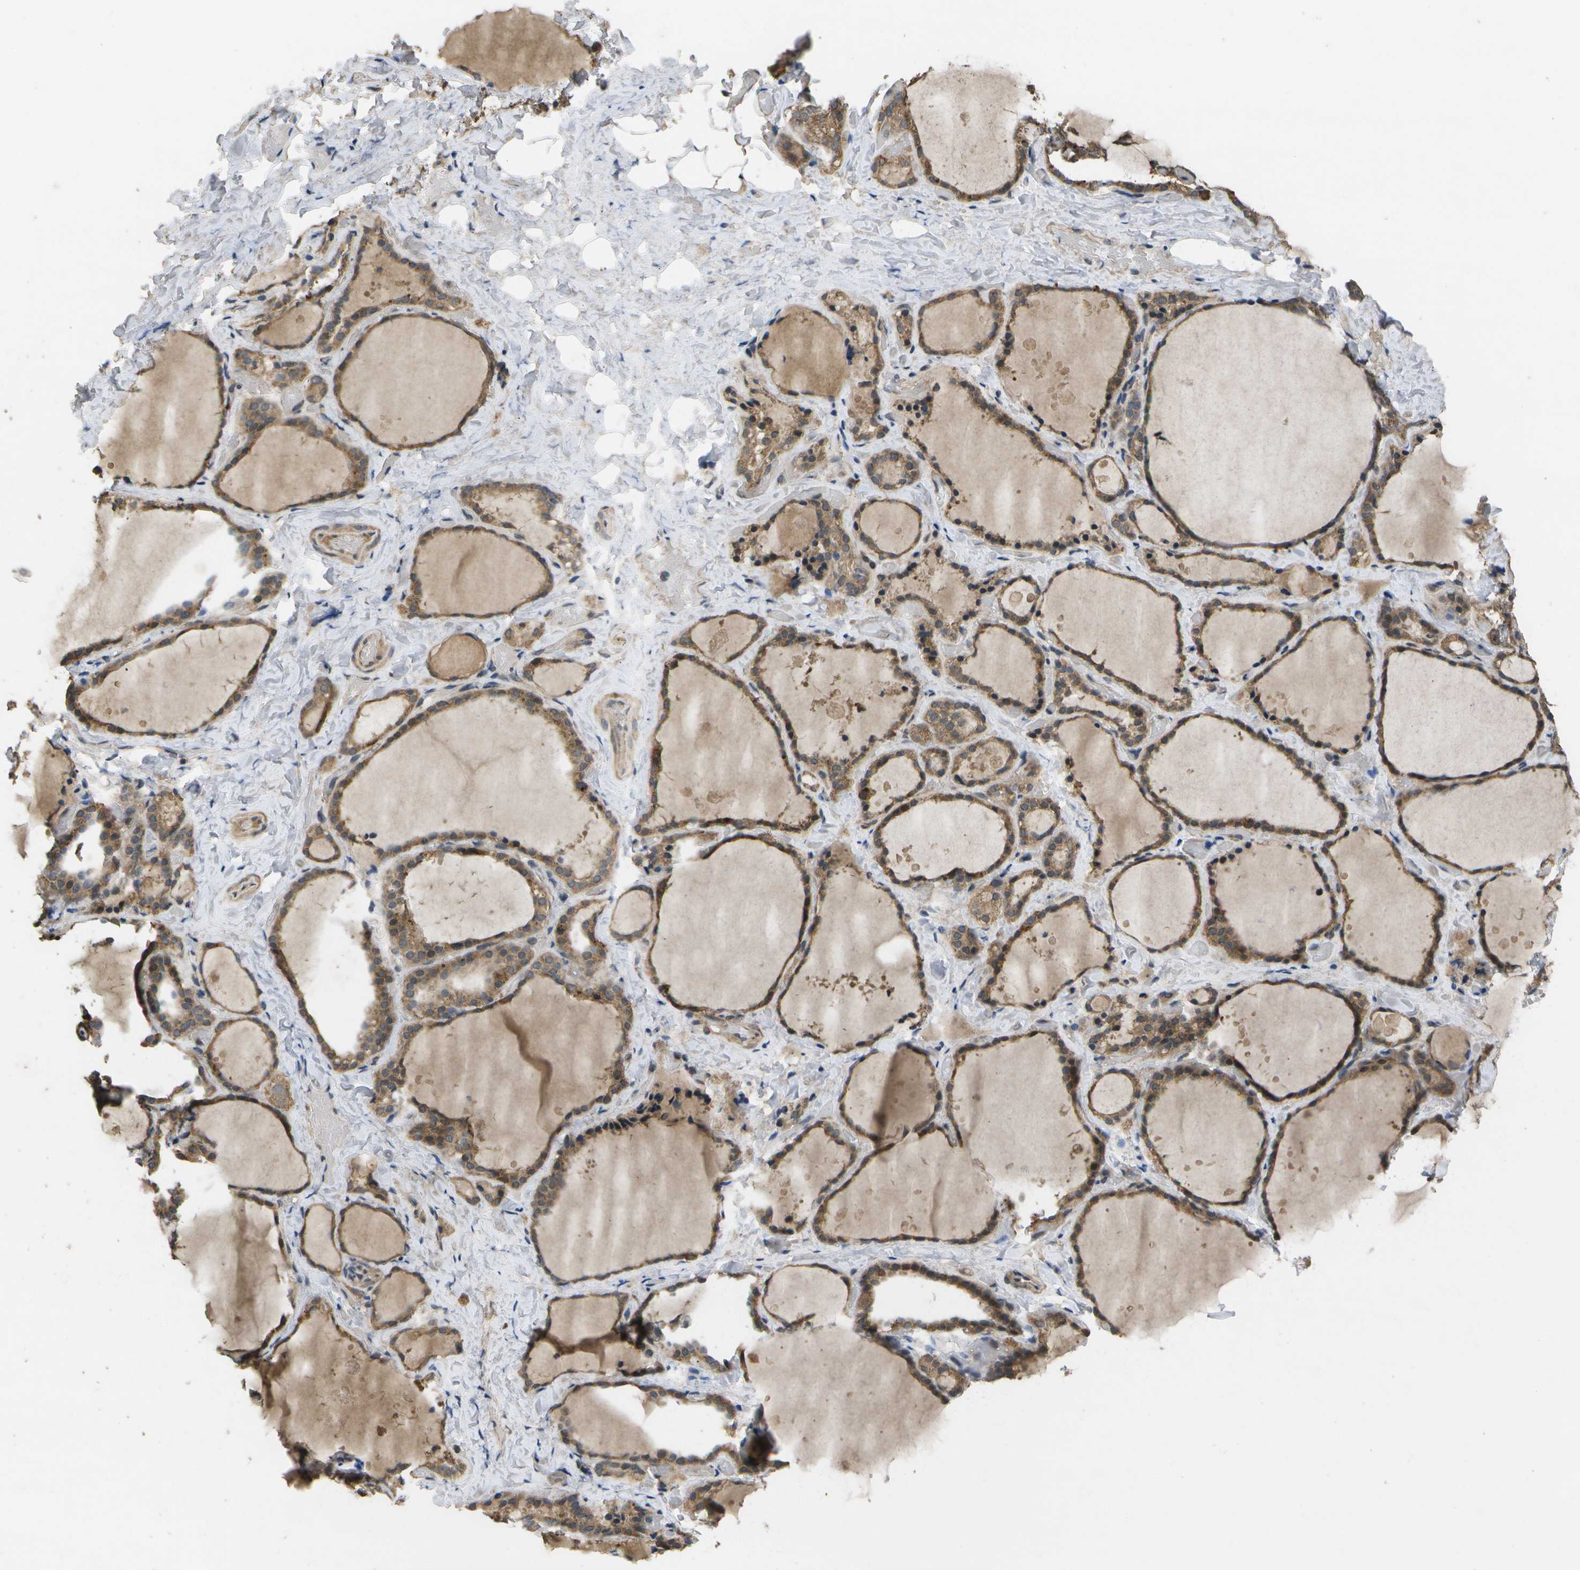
{"staining": {"intensity": "strong", "quantity": ">75%", "location": "cytoplasmic/membranous"}, "tissue": "thyroid gland", "cell_type": "Glandular cells", "image_type": "normal", "snomed": [{"axis": "morphology", "description": "Normal tissue, NOS"}, {"axis": "topography", "description": "Thyroid gland"}], "caption": "High-magnification brightfield microscopy of benign thyroid gland stained with DAB (brown) and counterstained with hematoxylin (blue). glandular cells exhibit strong cytoplasmic/membranous staining is identified in approximately>75% of cells. (Stains: DAB in brown, nuclei in blue, Microscopy: brightfield microscopy at high magnification).", "gene": "ALAS1", "patient": {"sex": "female", "age": 44}}